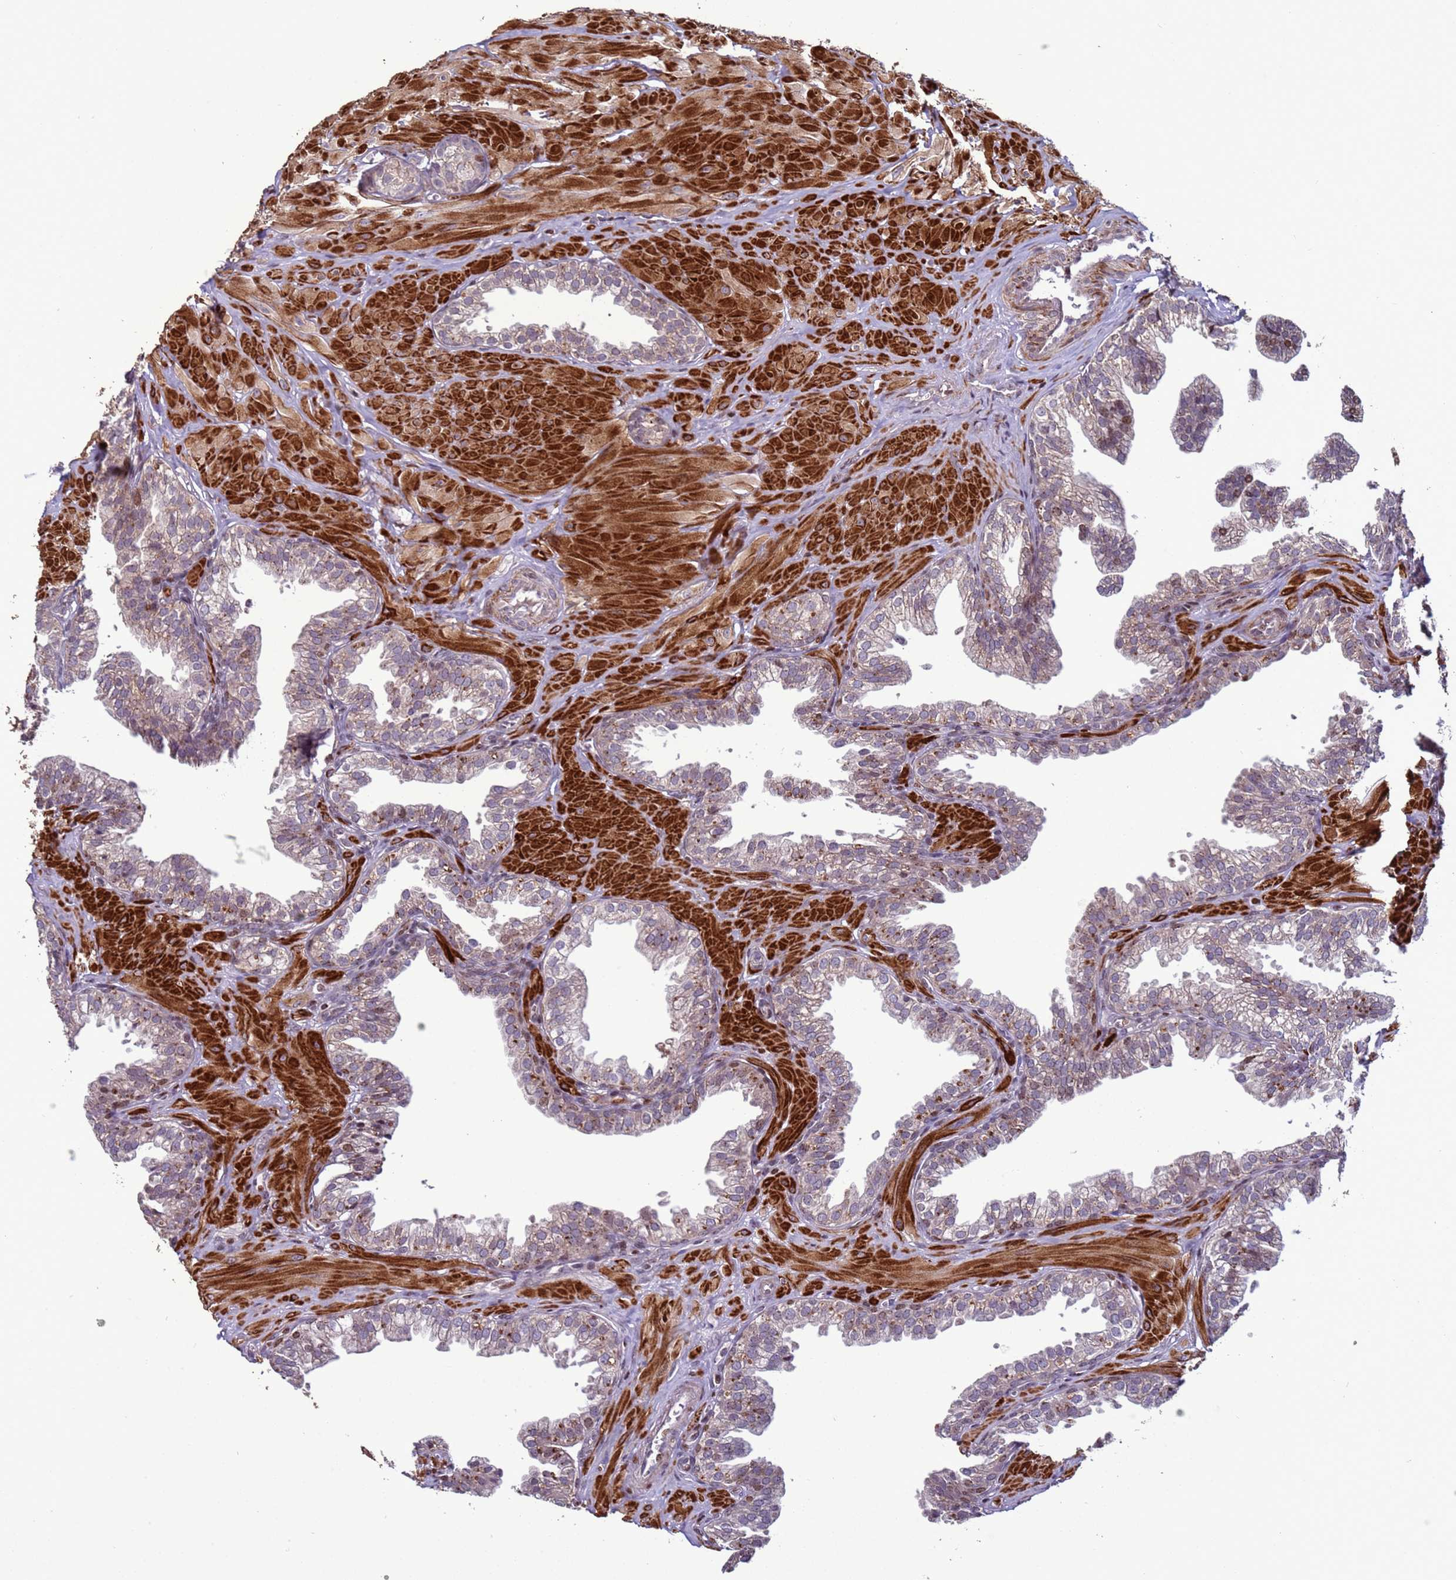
{"staining": {"intensity": "weak", "quantity": "25%-75%", "location": "cytoplasmic/membranous"}, "tissue": "prostate", "cell_type": "Glandular cells", "image_type": "normal", "snomed": [{"axis": "morphology", "description": "Normal tissue, NOS"}, {"axis": "topography", "description": "Prostate"}, {"axis": "topography", "description": "Peripheral nerve tissue"}], "caption": "Brown immunohistochemical staining in normal human prostate demonstrates weak cytoplasmic/membranous staining in approximately 25%-75% of glandular cells.", "gene": "HGH1", "patient": {"sex": "male", "age": 55}}